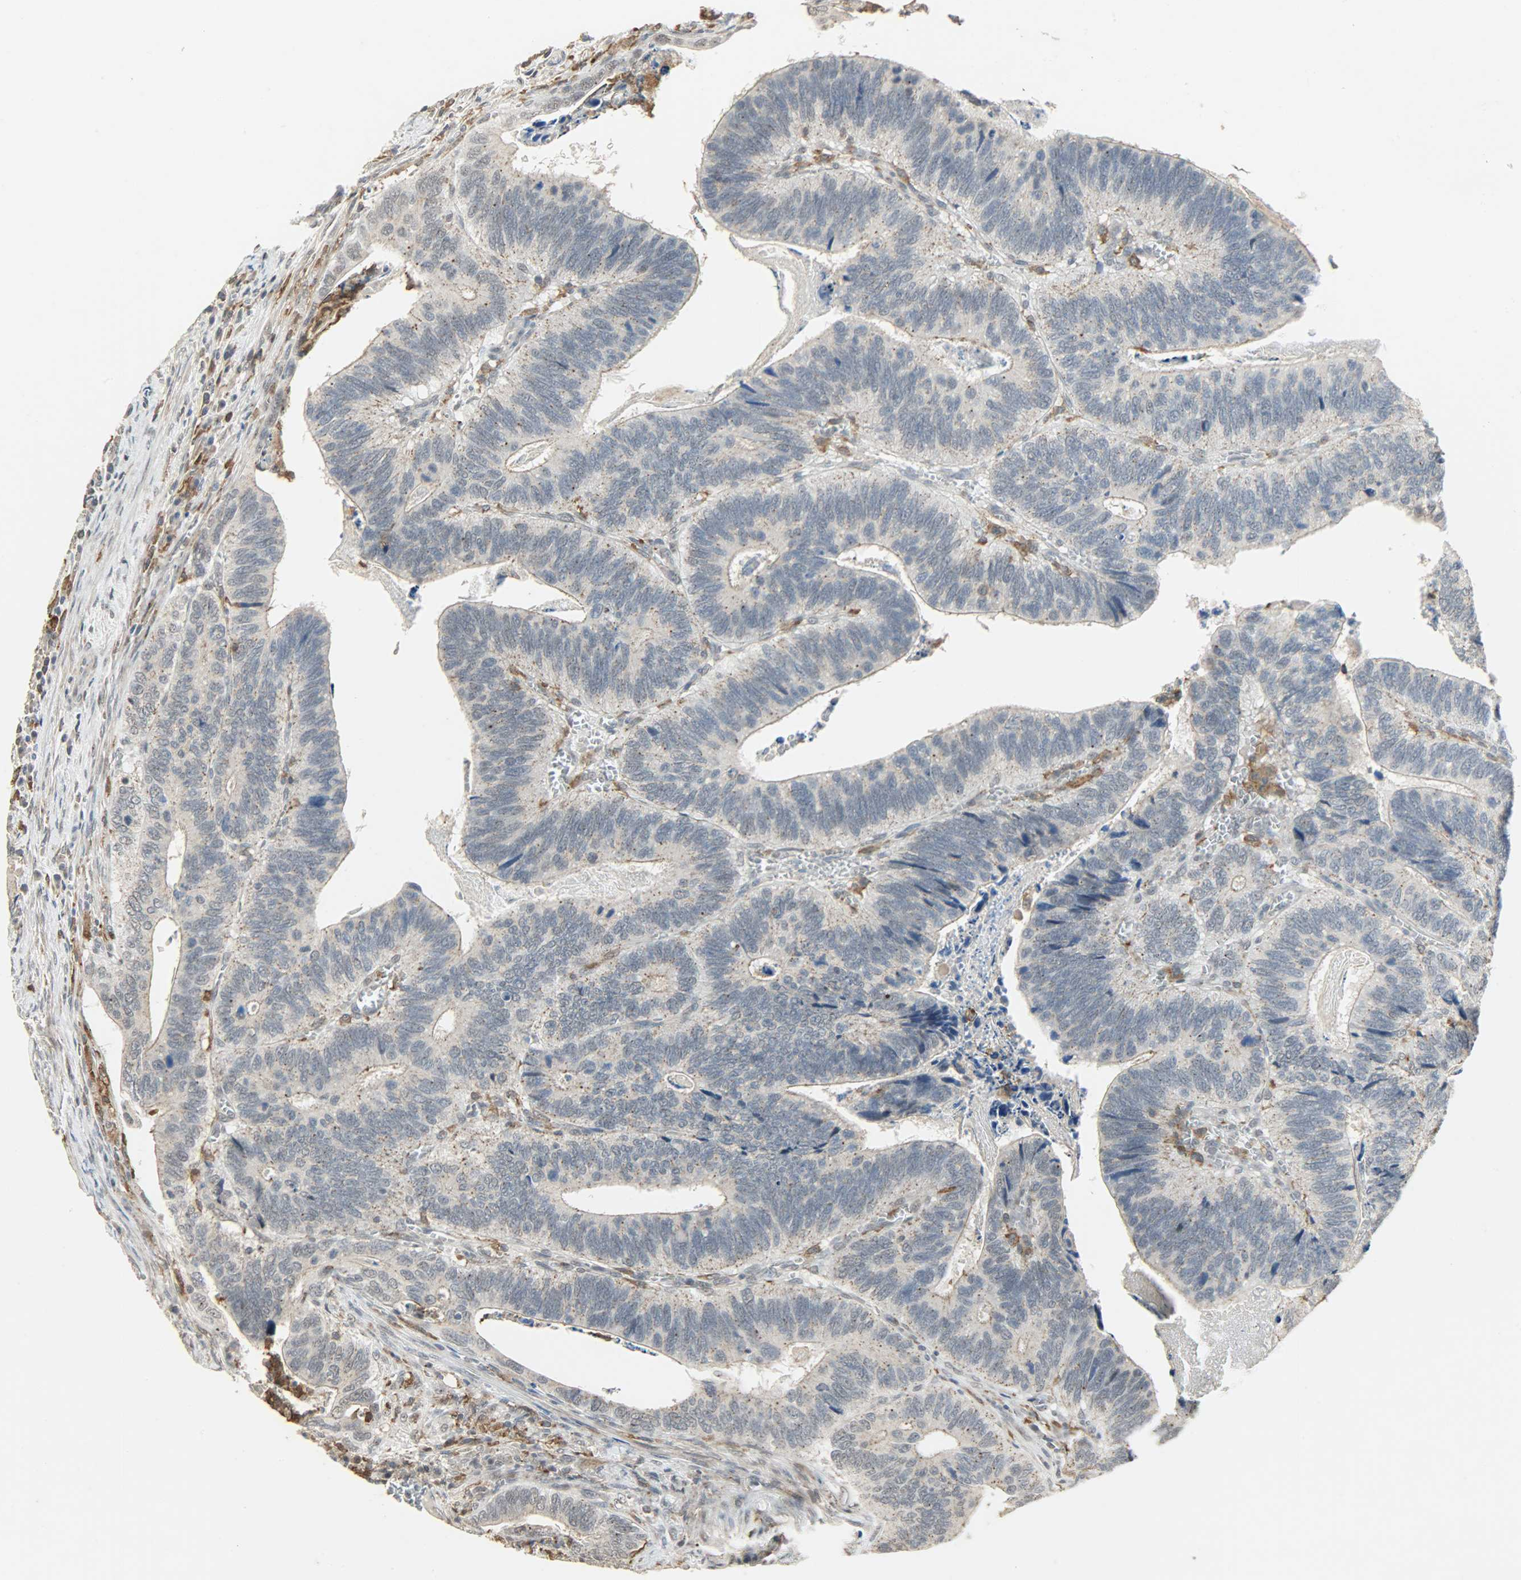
{"staining": {"intensity": "negative", "quantity": "none", "location": "none"}, "tissue": "colorectal cancer", "cell_type": "Tumor cells", "image_type": "cancer", "snomed": [{"axis": "morphology", "description": "Adenocarcinoma, NOS"}, {"axis": "topography", "description": "Colon"}], "caption": "Immunohistochemistry (IHC) histopathology image of neoplastic tissue: human adenocarcinoma (colorectal) stained with DAB displays no significant protein staining in tumor cells.", "gene": "SKAP2", "patient": {"sex": "male", "age": 72}}